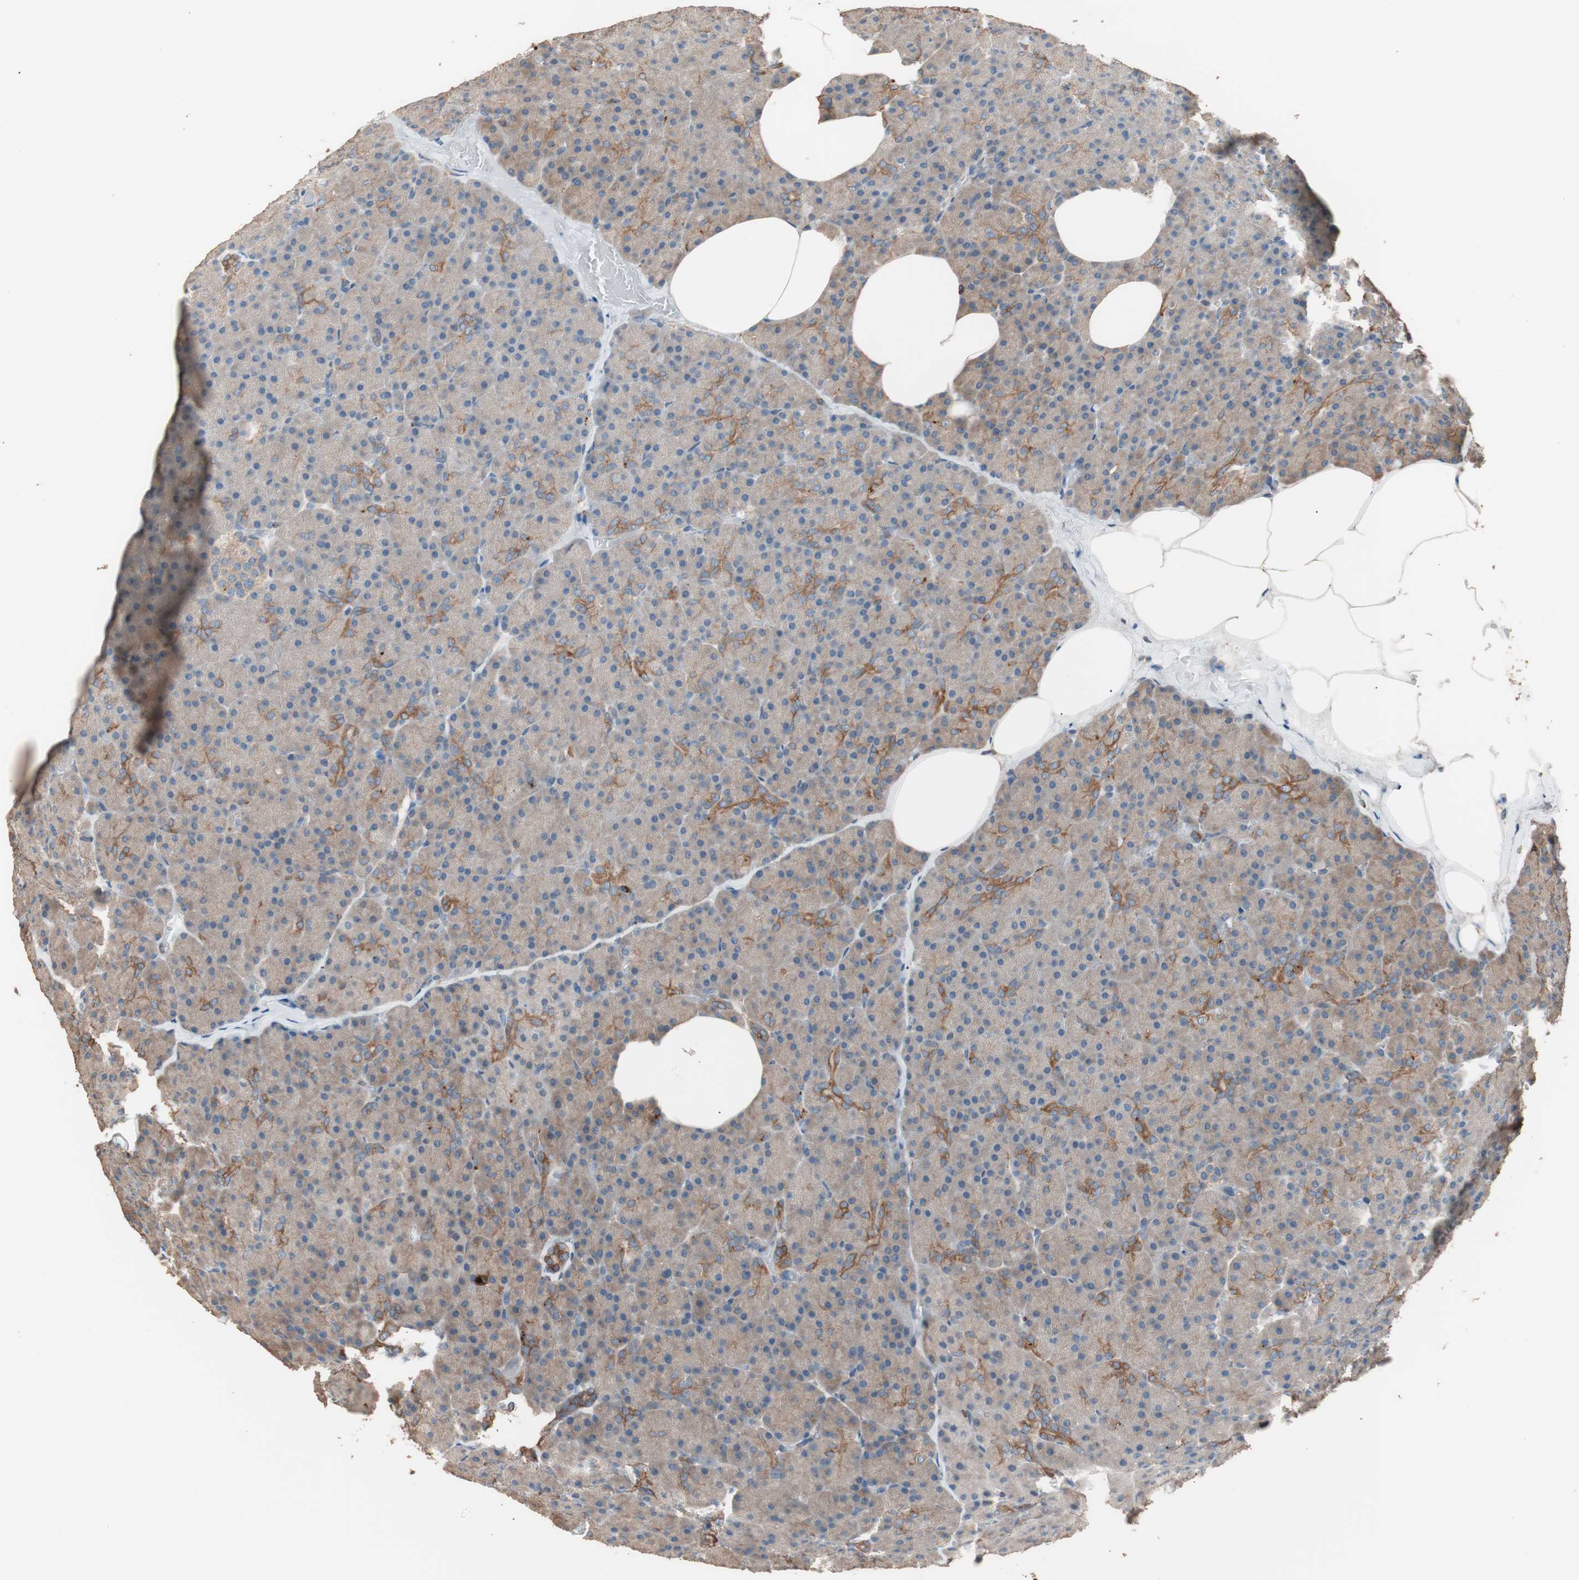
{"staining": {"intensity": "moderate", "quantity": "25%-75%", "location": "cytoplasmic/membranous"}, "tissue": "pancreas", "cell_type": "Exocrine glandular cells", "image_type": "normal", "snomed": [{"axis": "morphology", "description": "Normal tissue, NOS"}, {"axis": "topography", "description": "Pancreas"}], "caption": "Immunohistochemical staining of unremarkable human pancreas demonstrates moderate cytoplasmic/membranous protein staining in about 25%-75% of exocrine glandular cells. (IHC, brightfield microscopy, high magnification).", "gene": "CCT3", "patient": {"sex": "female", "age": 35}}